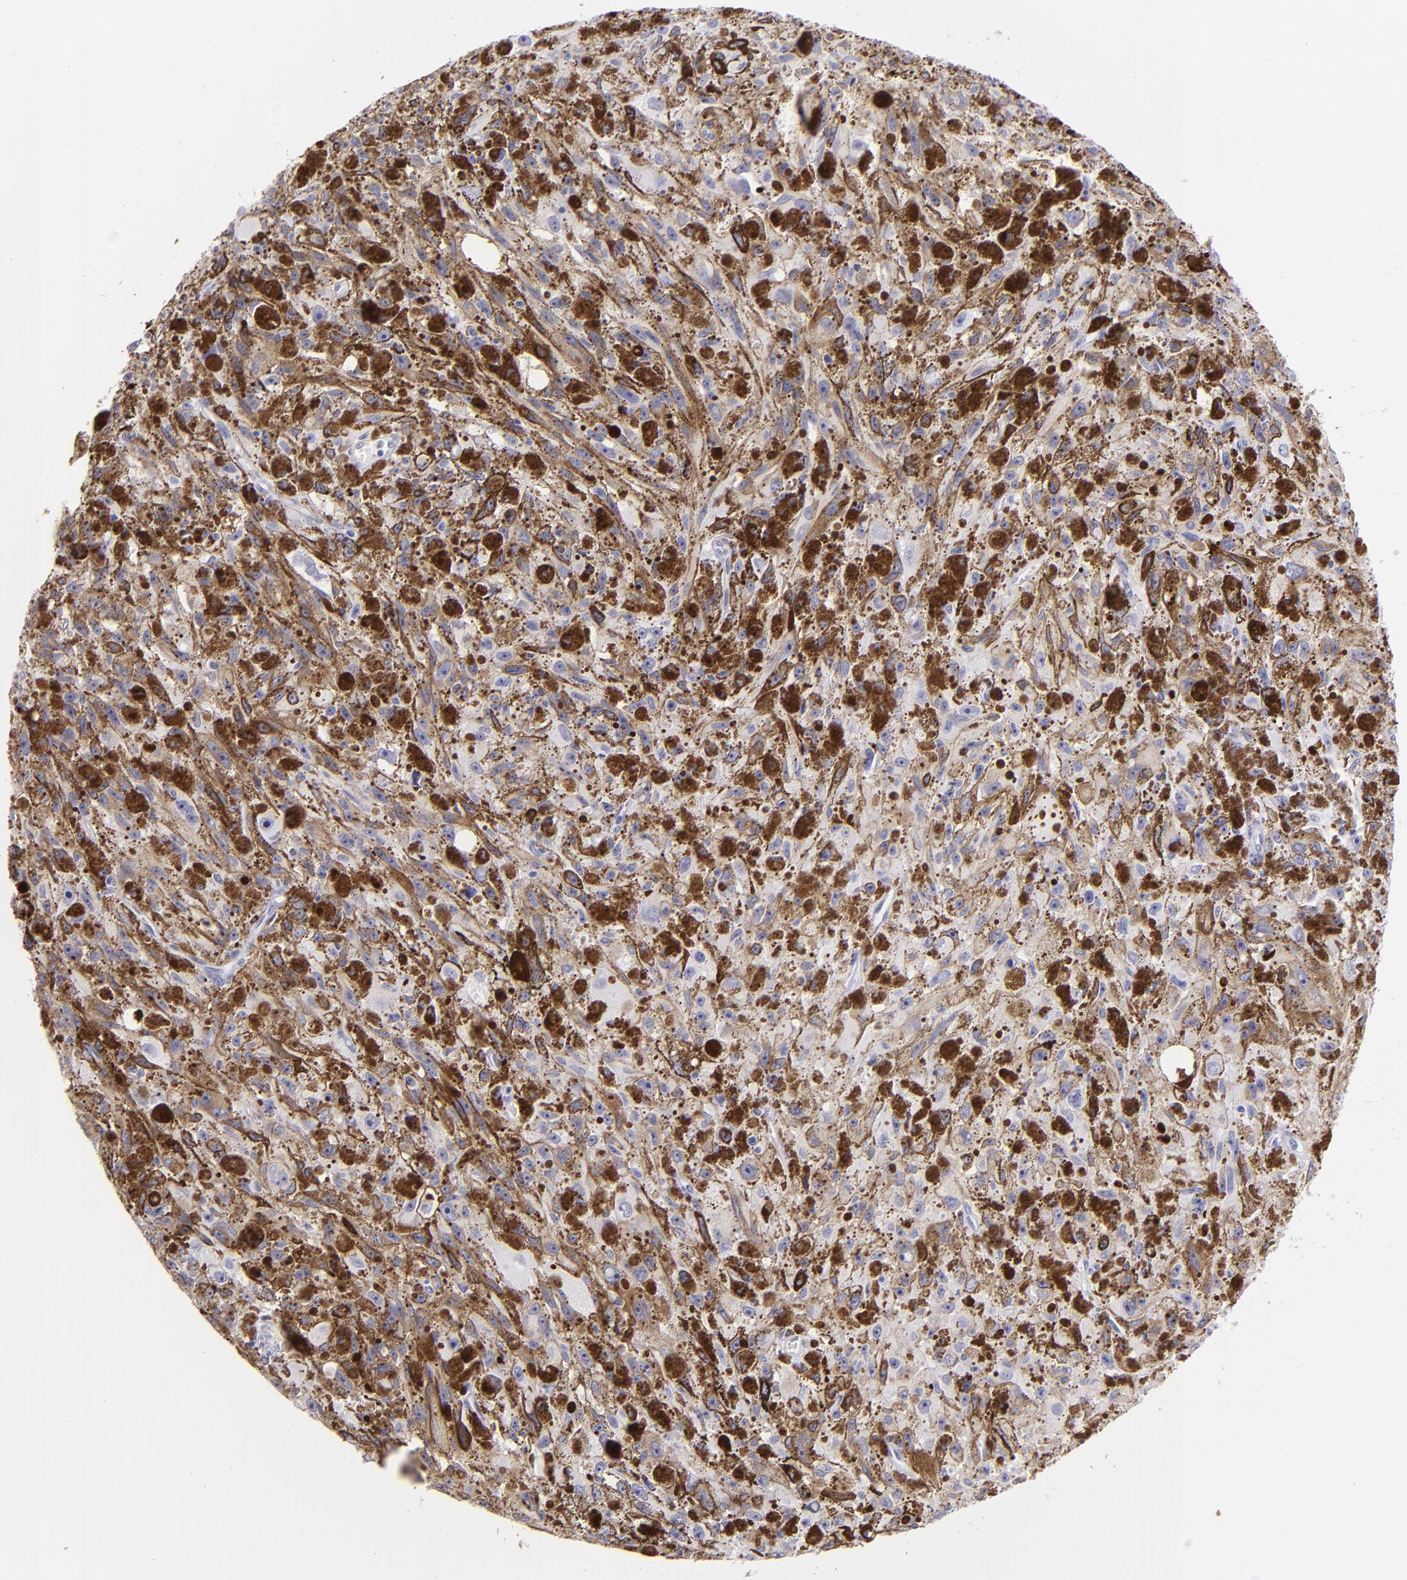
{"staining": {"intensity": "negative", "quantity": "none", "location": "none"}, "tissue": "melanoma", "cell_type": "Tumor cells", "image_type": "cancer", "snomed": [{"axis": "morphology", "description": "Malignant melanoma, NOS"}, {"axis": "topography", "description": "Skin"}], "caption": "Tumor cells are negative for brown protein staining in melanoma.", "gene": "TPSD1", "patient": {"sex": "female", "age": 104}}